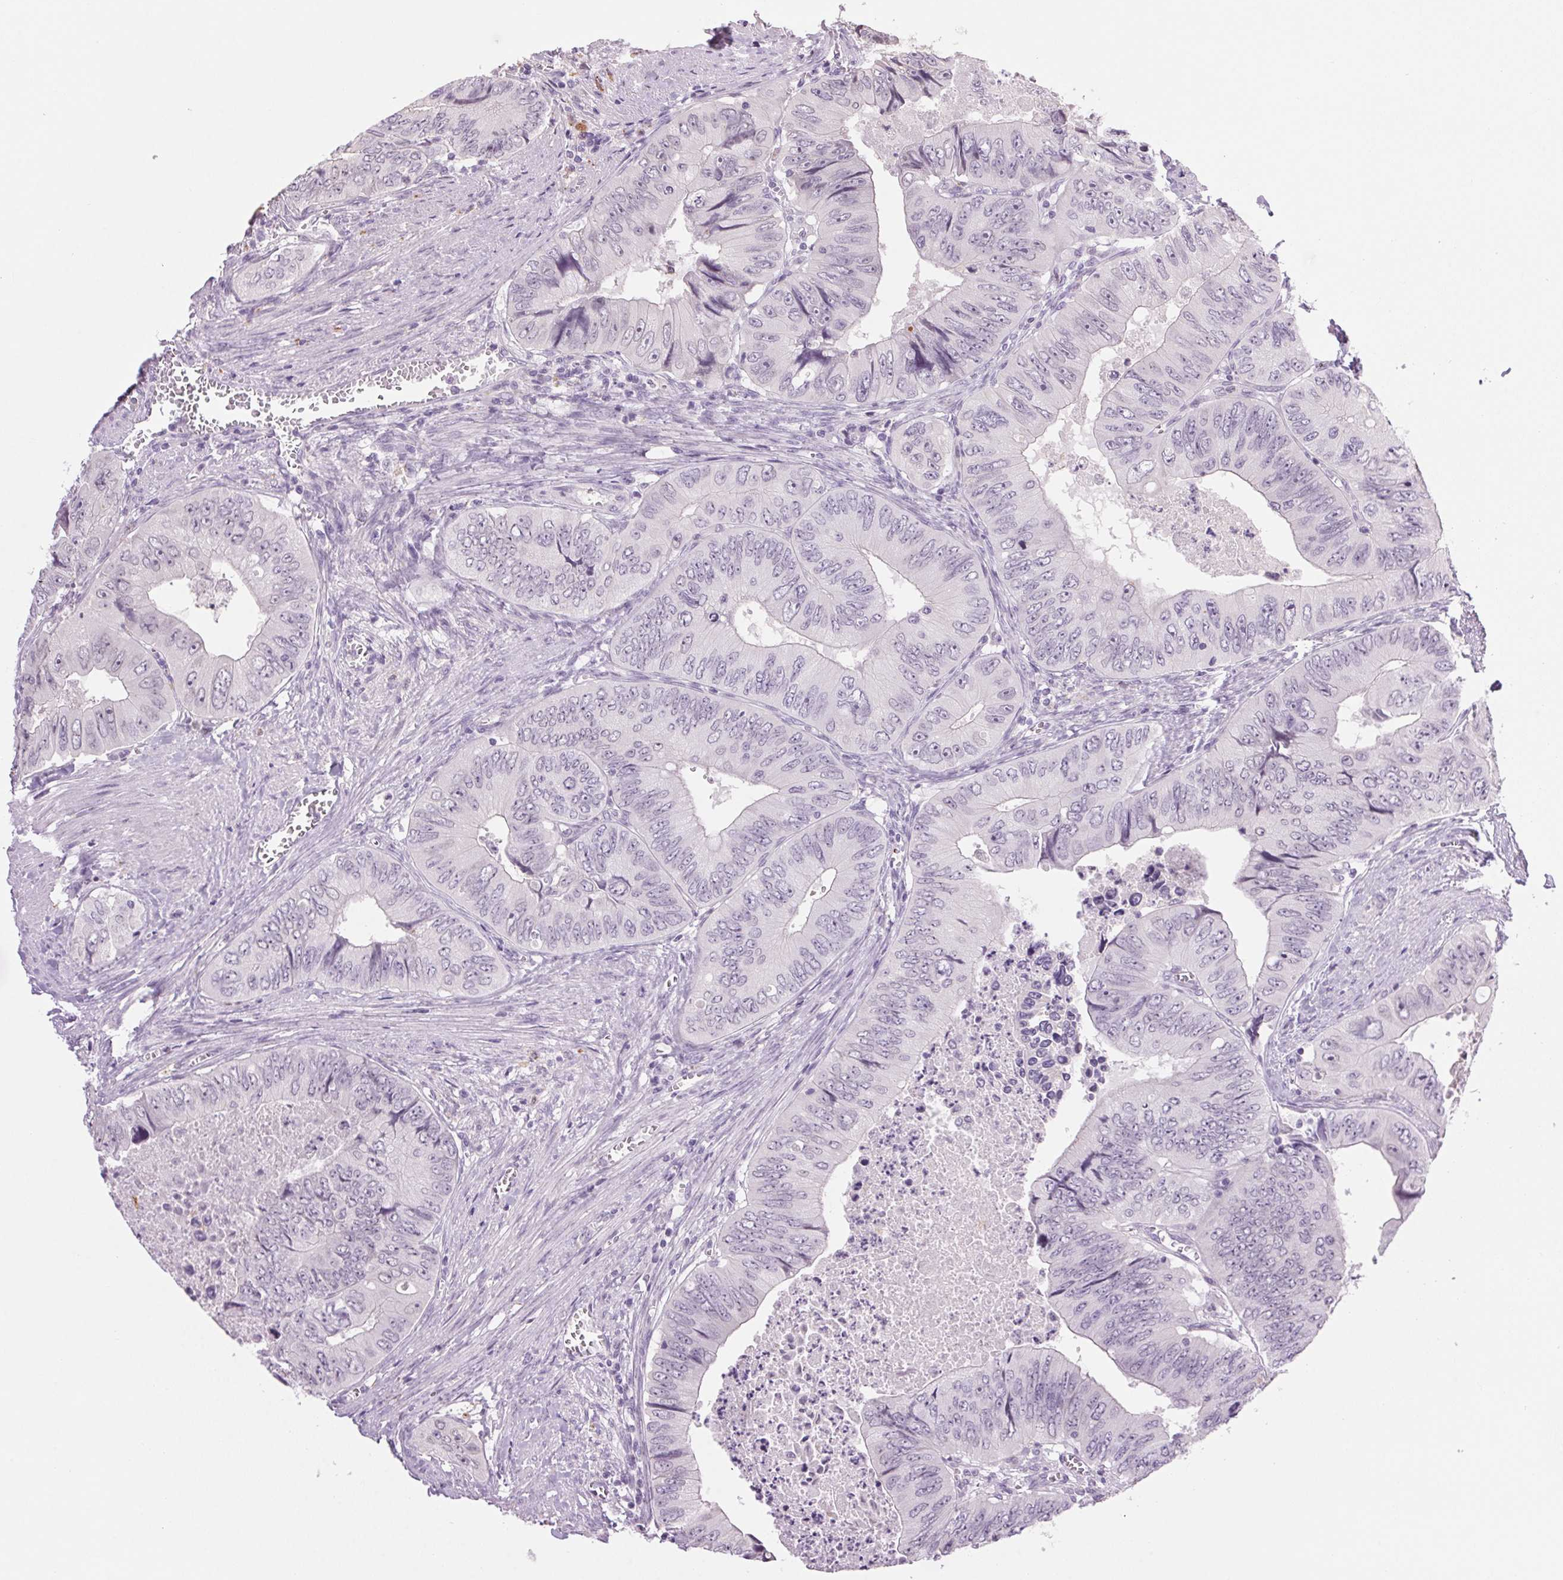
{"staining": {"intensity": "negative", "quantity": "none", "location": "none"}, "tissue": "colorectal cancer", "cell_type": "Tumor cells", "image_type": "cancer", "snomed": [{"axis": "morphology", "description": "Adenocarcinoma, NOS"}, {"axis": "topography", "description": "Colon"}], "caption": "The histopathology image reveals no significant expression in tumor cells of colorectal cancer.", "gene": "MPO", "patient": {"sex": "female", "age": 84}}